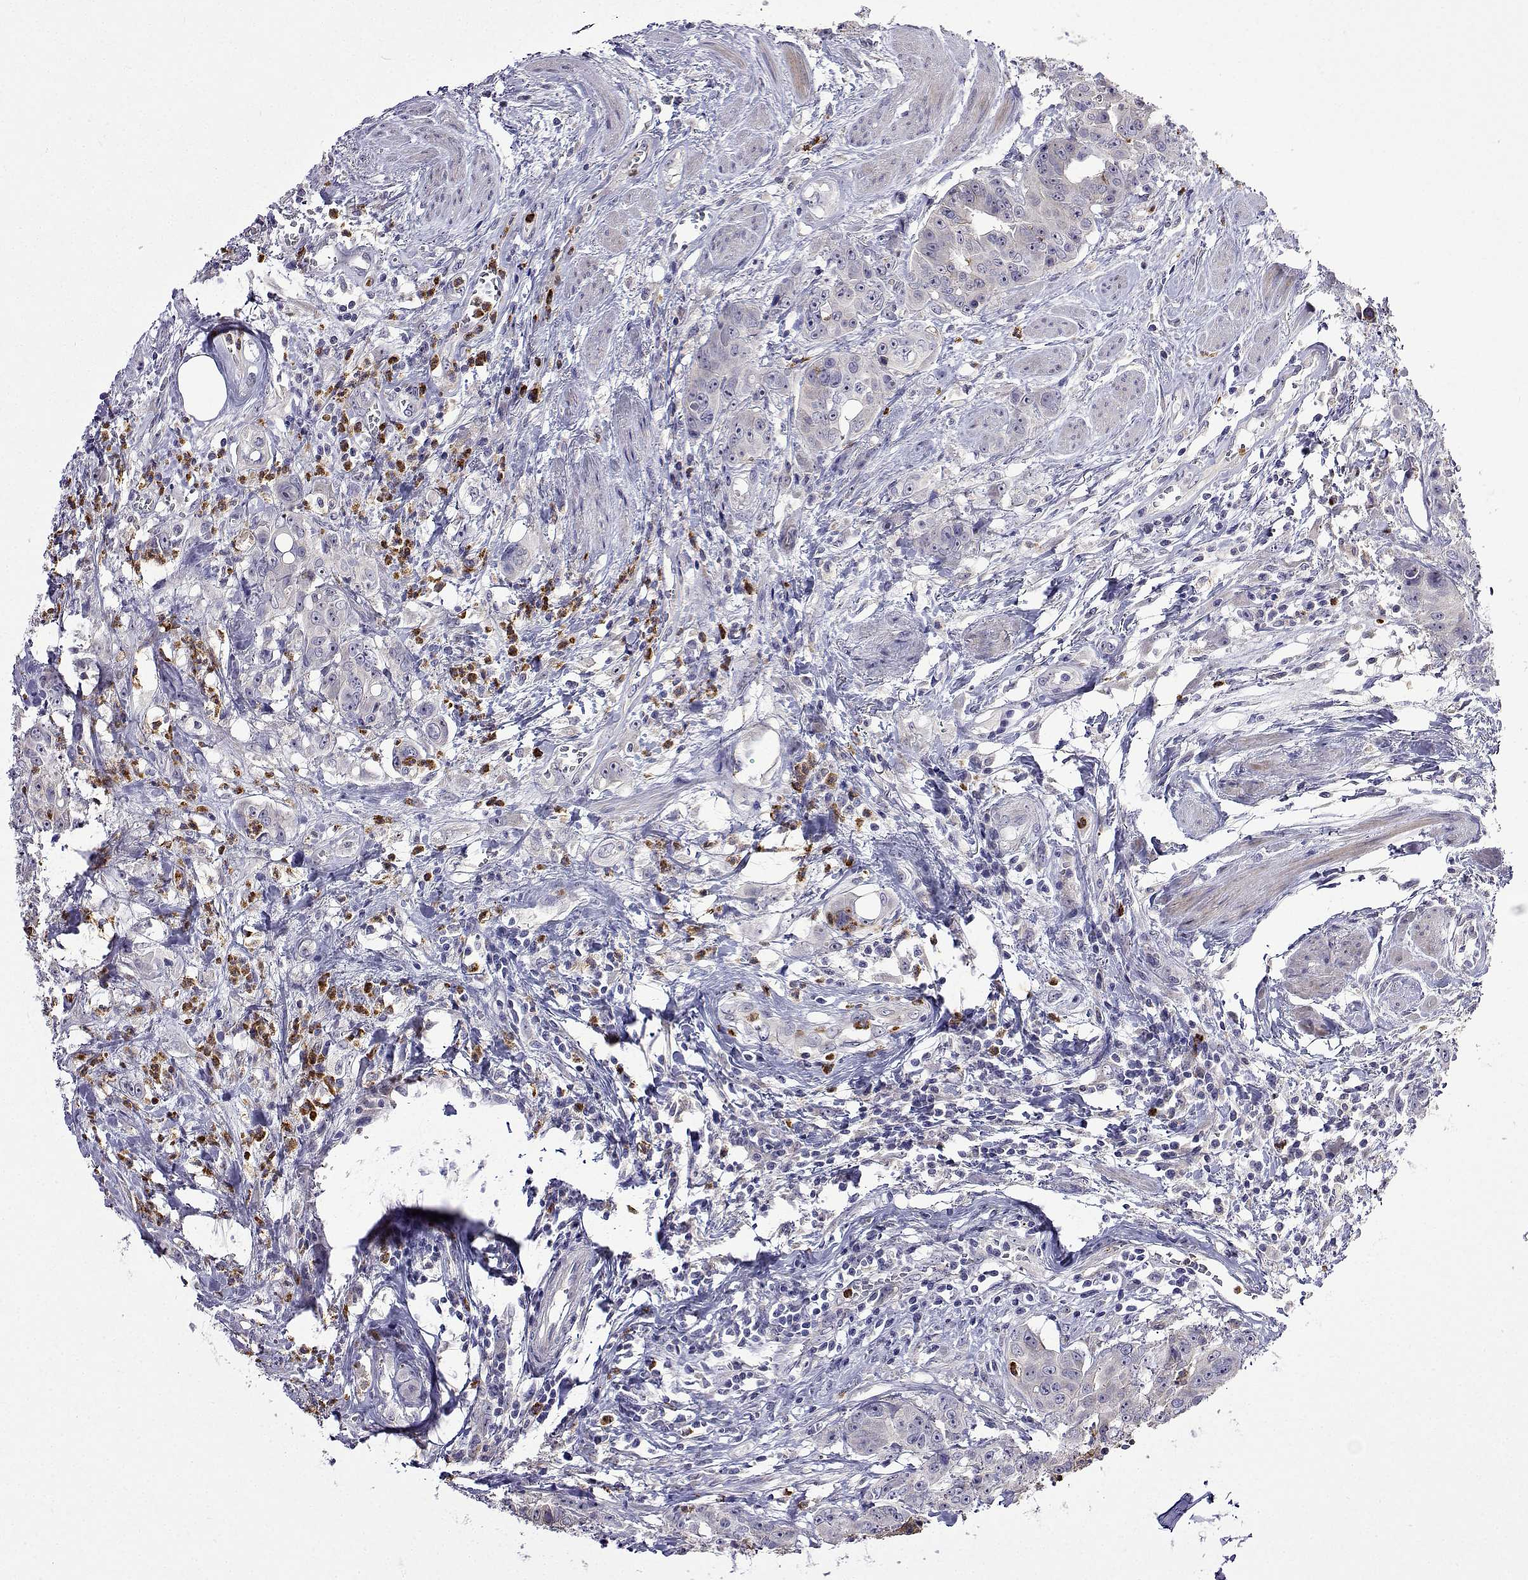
{"staining": {"intensity": "weak", "quantity": "<25%", "location": "cytoplasmic/membranous"}, "tissue": "colorectal cancer", "cell_type": "Tumor cells", "image_type": "cancer", "snomed": [{"axis": "morphology", "description": "Adenocarcinoma, NOS"}, {"axis": "topography", "description": "Rectum"}], "caption": "DAB immunohistochemical staining of human colorectal cancer (adenocarcinoma) reveals no significant positivity in tumor cells.", "gene": "SULT2A1", "patient": {"sex": "female", "age": 62}}